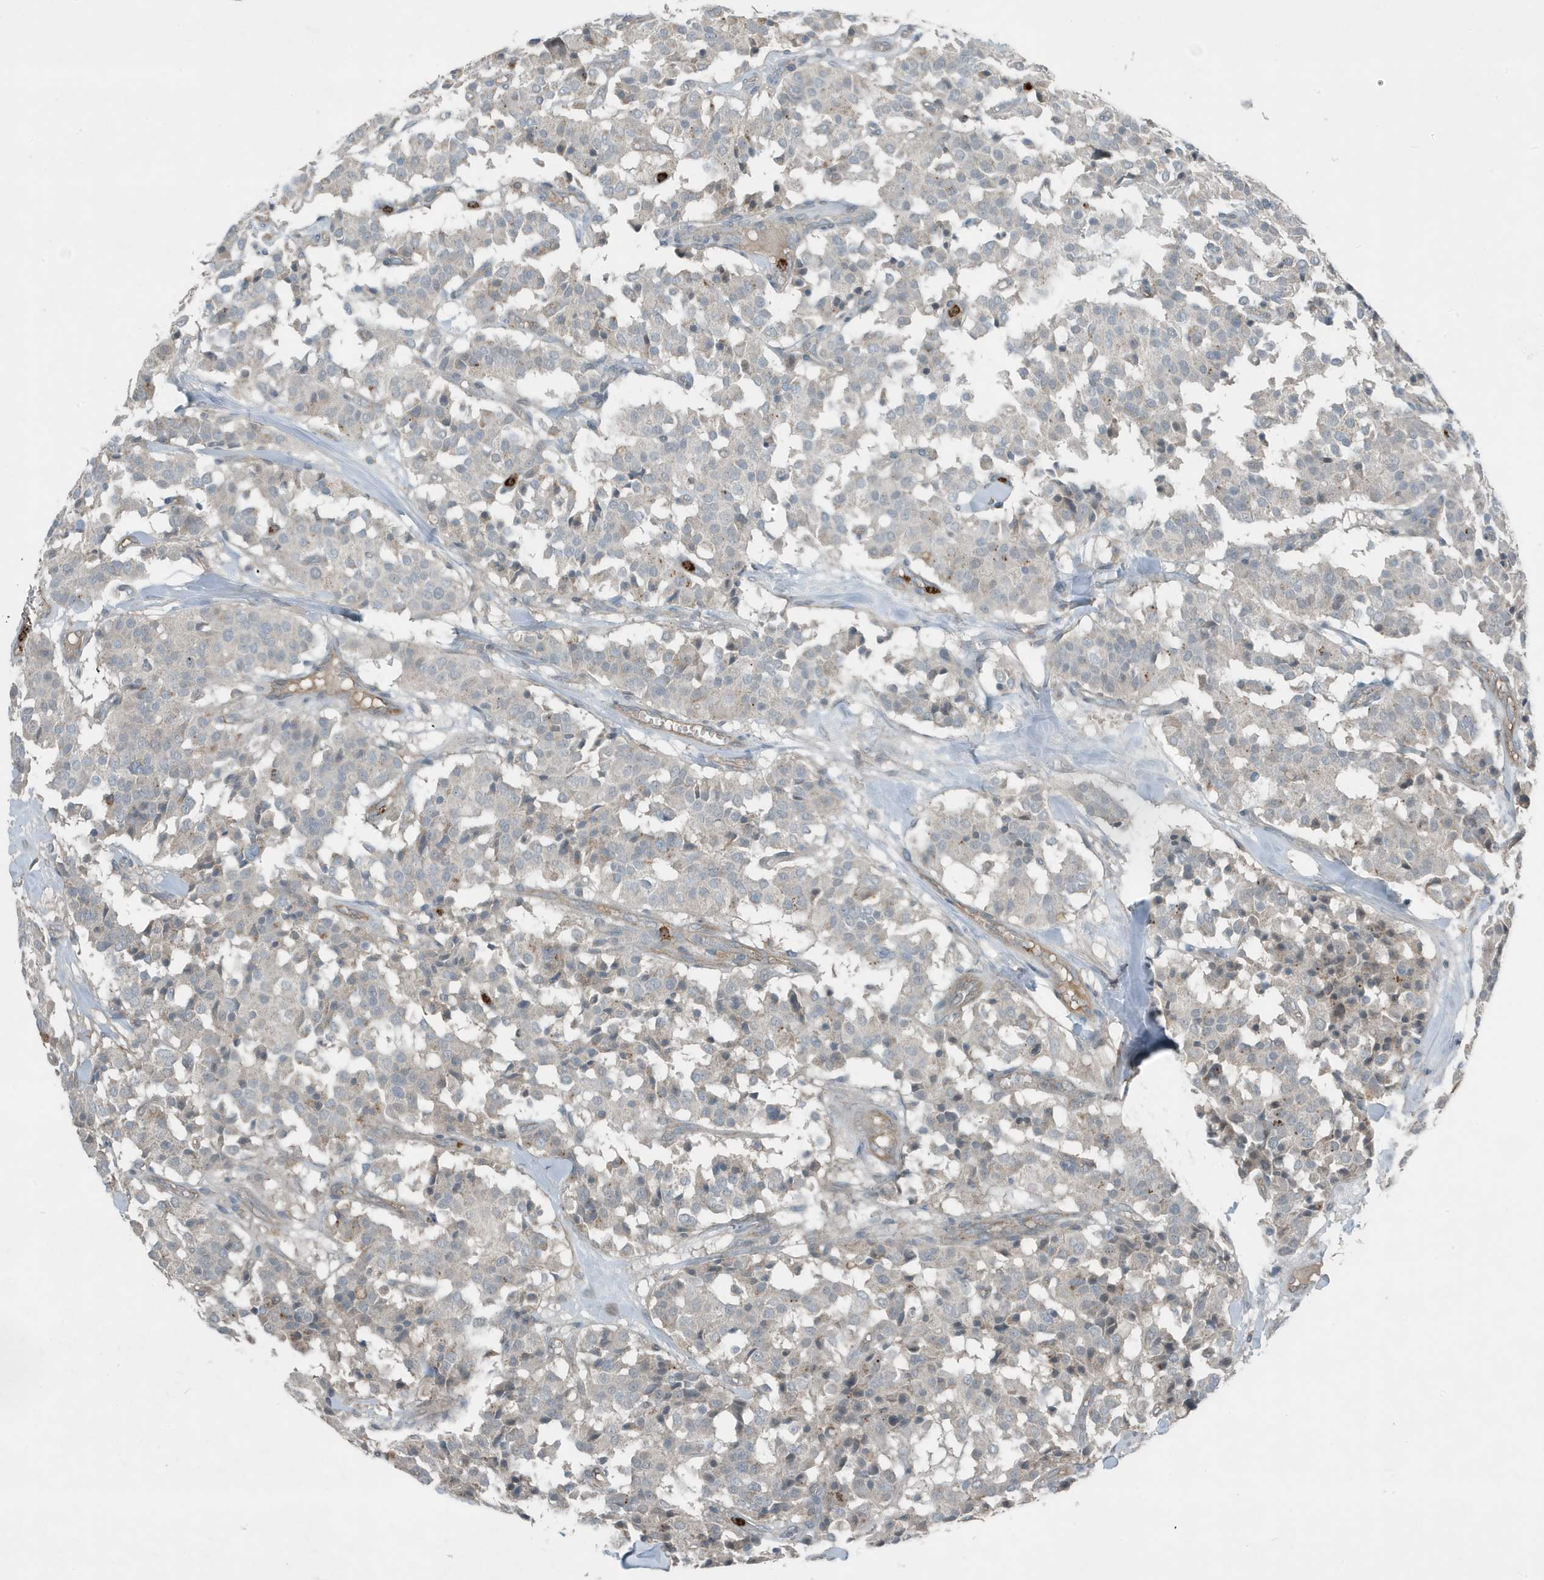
{"staining": {"intensity": "negative", "quantity": "none", "location": "none"}, "tissue": "carcinoid", "cell_type": "Tumor cells", "image_type": "cancer", "snomed": [{"axis": "morphology", "description": "Carcinoid, malignant, NOS"}, {"axis": "topography", "description": "Lung"}], "caption": "This histopathology image is of malignant carcinoid stained with immunohistochemistry to label a protein in brown with the nuclei are counter-stained blue. There is no positivity in tumor cells.", "gene": "DAPP1", "patient": {"sex": "male", "age": 30}}